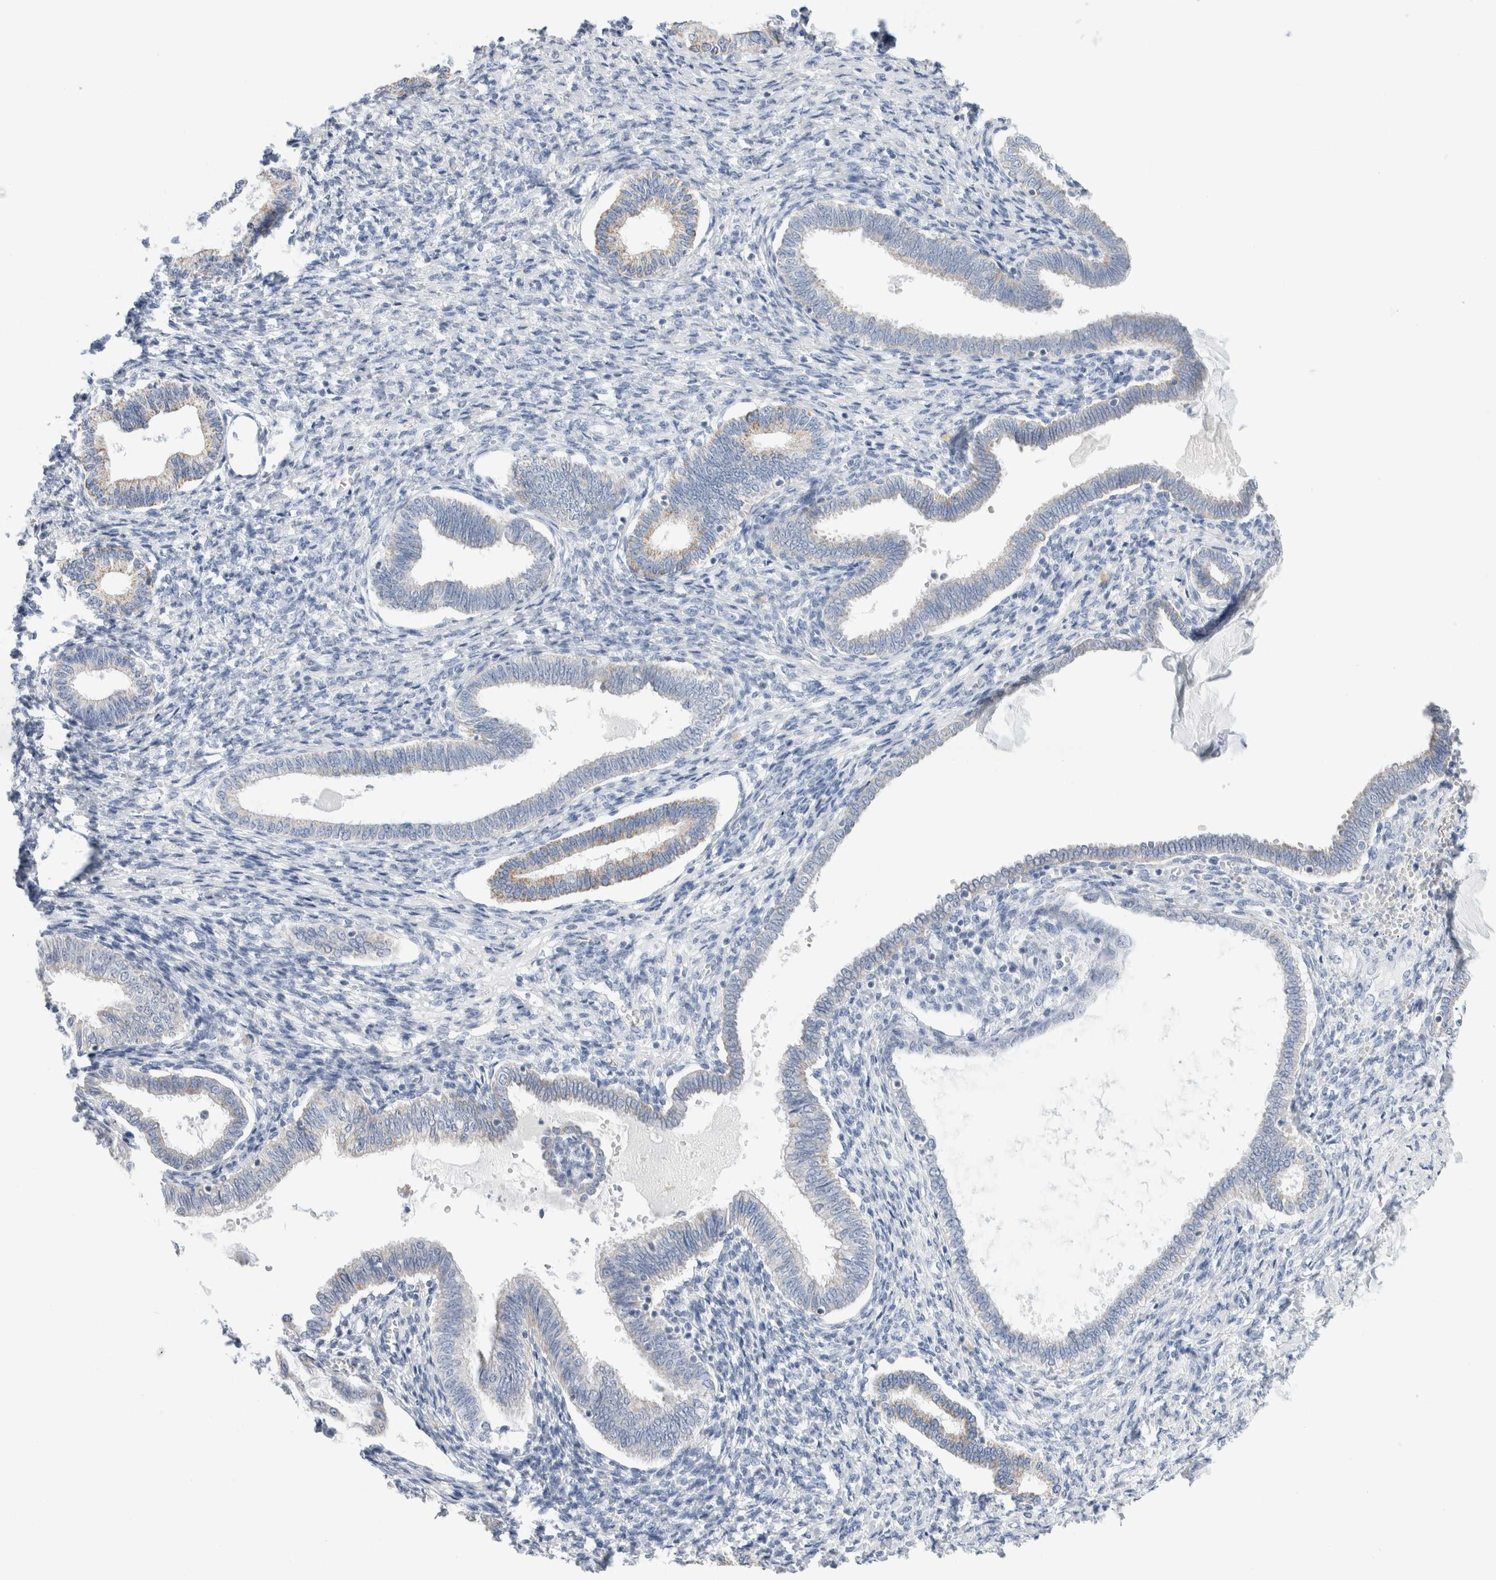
{"staining": {"intensity": "negative", "quantity": "none", "location": "none"}, "tissue": "endometrium", "cell_type": "Cells in endometrial stroma", "image_type": "normal", "snomed": [{"axis": "morphology", "description": "Normal tissue, NOS"}, {"axis": "topography", "description": "Endometrium"}], "caption": "Protein analysis of unremarkable endometrium demonstrates no significant positivity in cells in endometrial stroma.", "gene": "ECHDC2", "patient": {"sex": "female", "age": 77}}